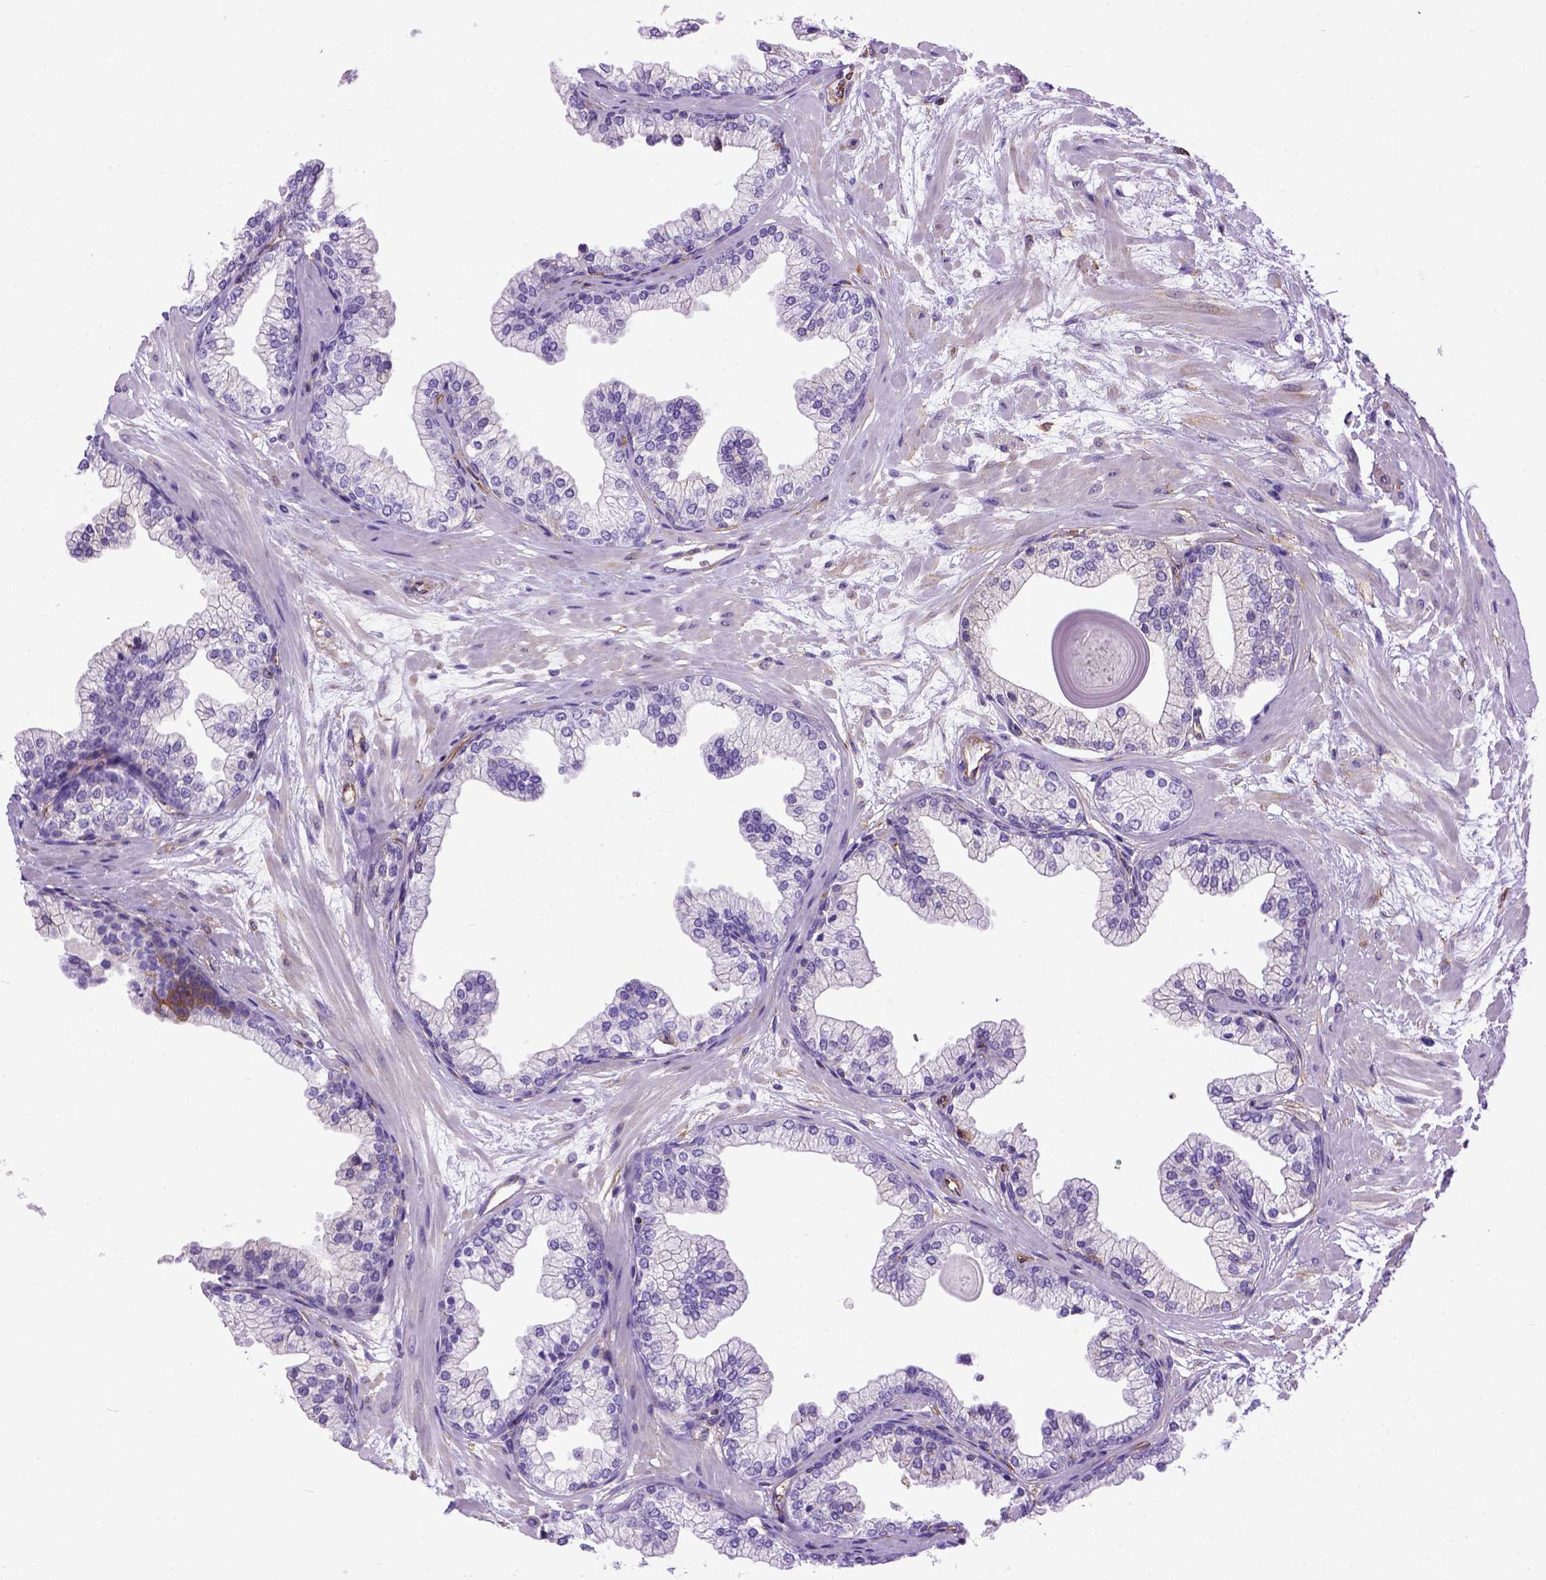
{"staining": {"intensity": "negative", "quantity": "none", "location": "none"}, "tissue": "prostate", "cell_type": "Glandular cells", "image_type": "normal", "snomed": [{"axis": "morphology", "description": "Normal tissue, NOS"}, {"axis": "topography", "description": "Prostate"}, {"axis": "topography", "description": "Peripheral nerve tissue"}], "caption": "Immunohistochemistry of unremarkable prostate displays no positivity in glandular cells.", "gene": "MVP", "patient": {"sex": "male", "age": 61}}